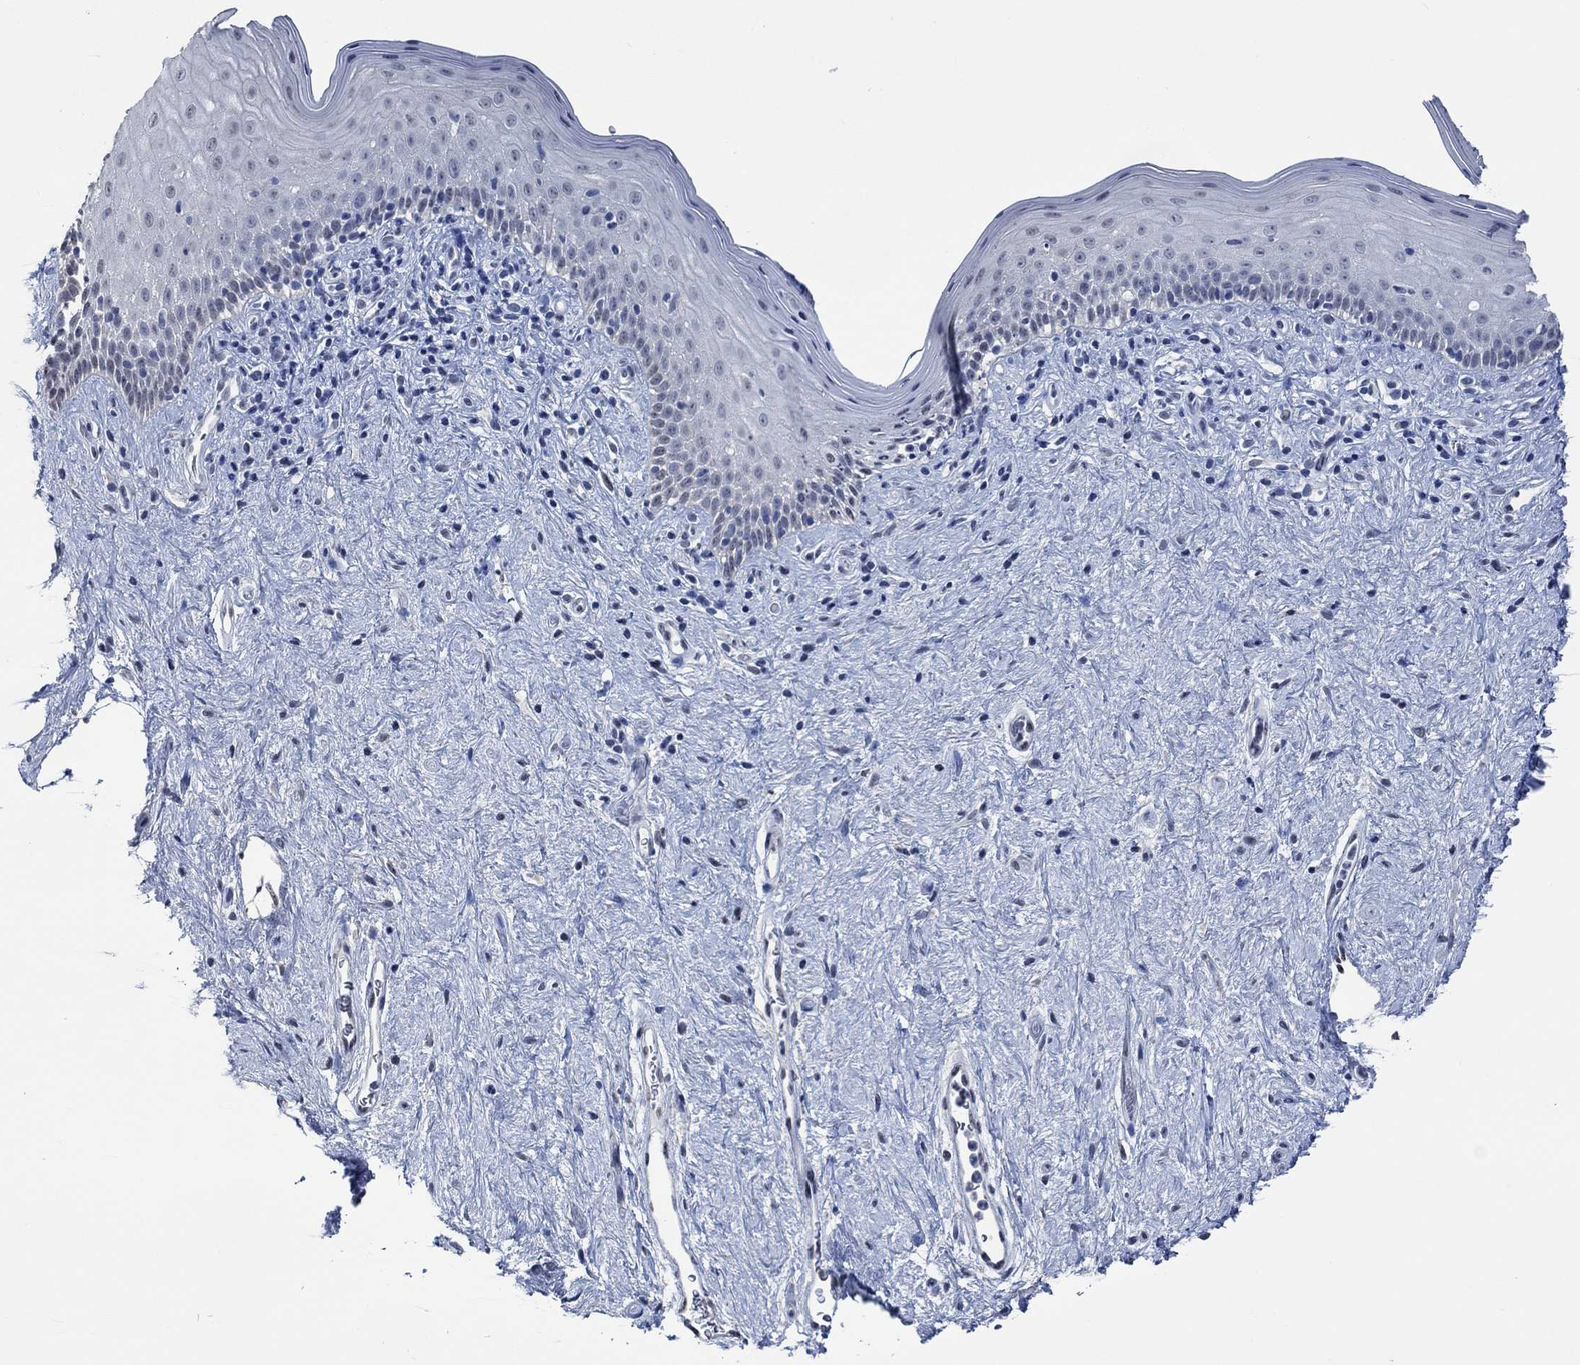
{"staining": {"intensity": "negative", "quantity": "none", "location": "none"}, "tissue": "vagina", "cell_type": "Squamous epithelial cells", "image_type": "normal", "snomed": [{"axis": "morphology", "description": "Normal tissue, NOS"}, {"axis": "topography", "description": "Vagina"}], "caption": "Immunohistochemistry micrograph of normal vagina: human vagina stained with DAB (3,3'-diaminobenzidine) demonstrates no significant protein staining in squamous epithelial cells. (Immunohistochemistry, brightfield microscopy, high magnification).", "gene": "OBSCN", "patient": {"sex": "female", "age": 47}}